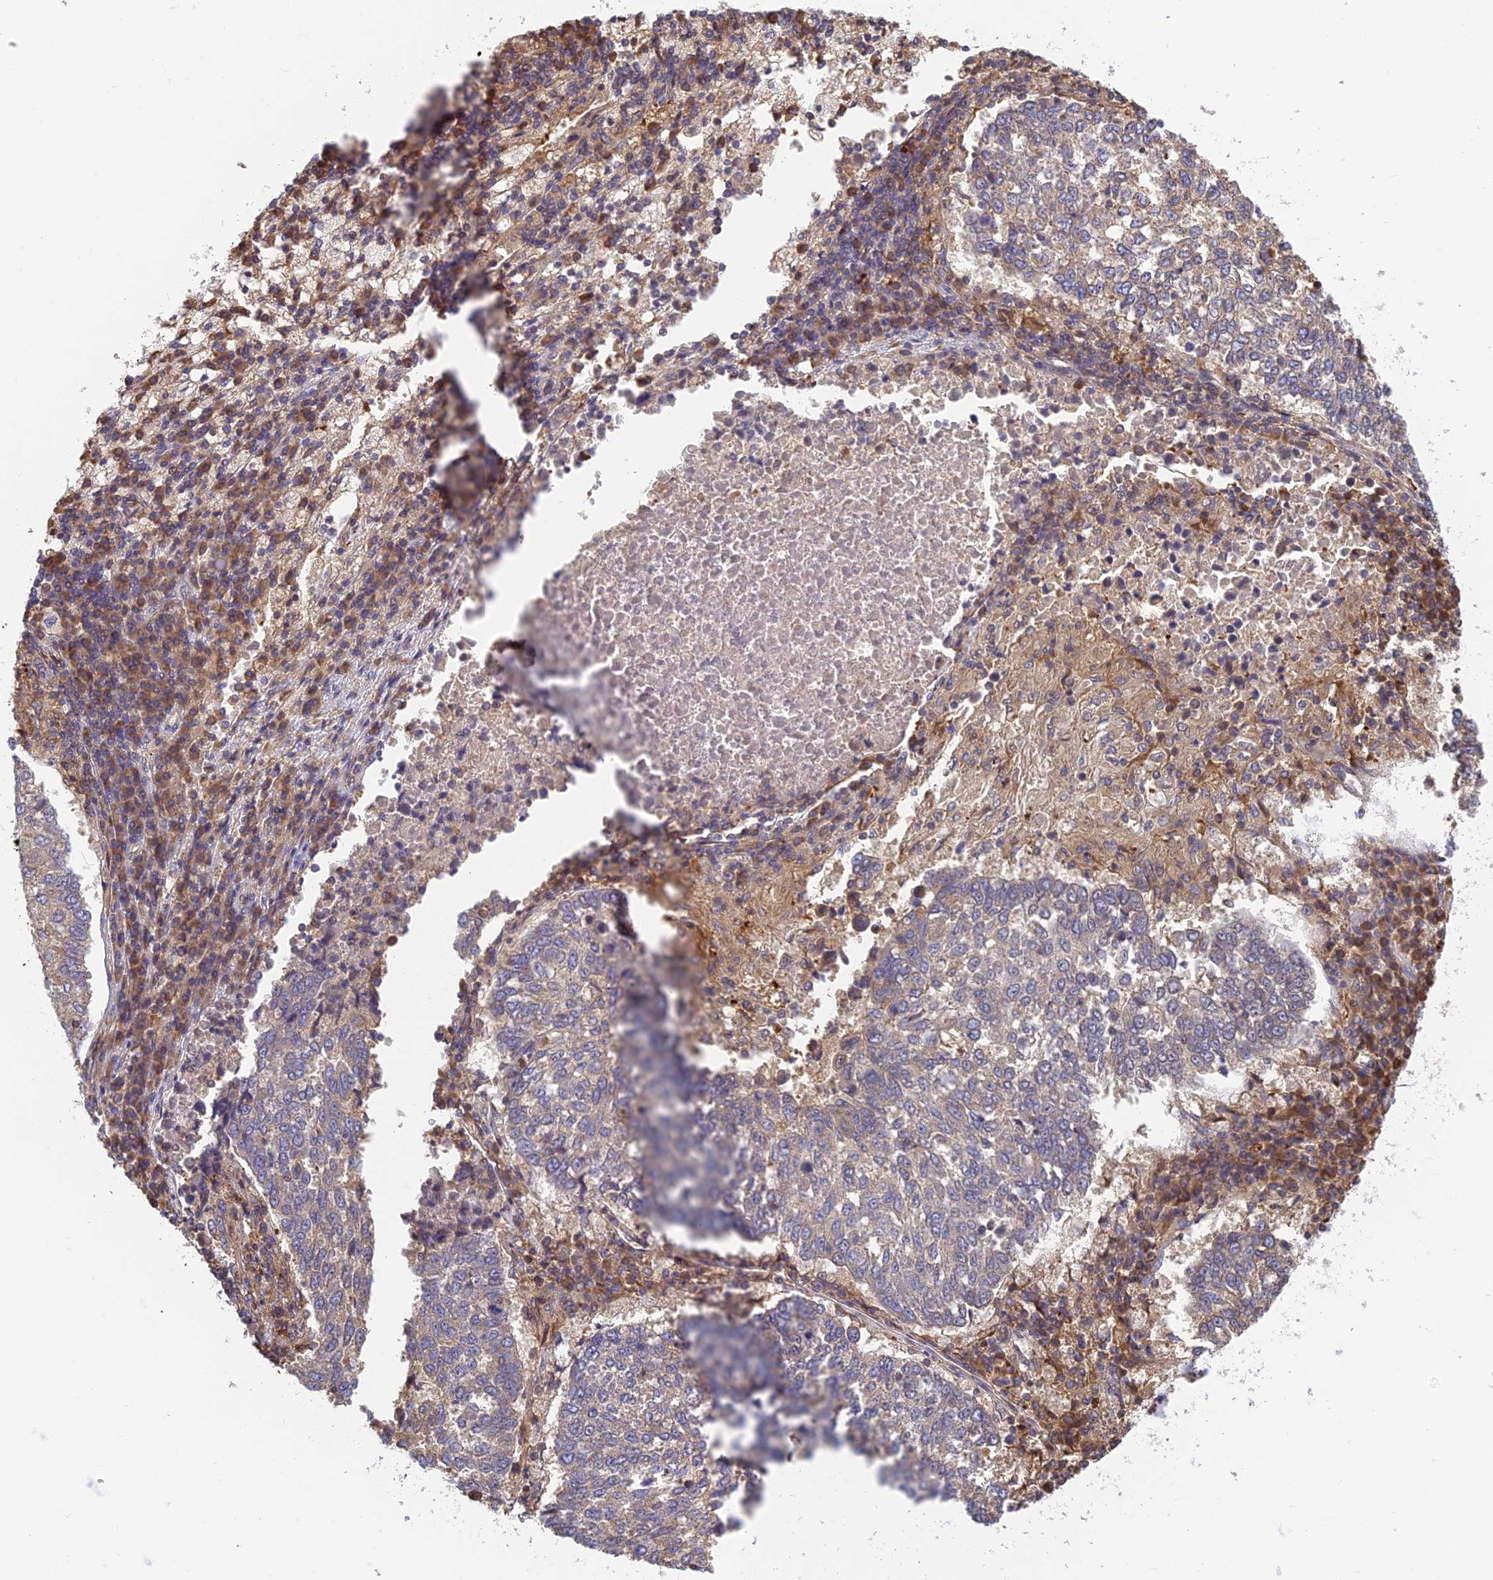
{"staining": {"intensity": "weak", "quantity": "25%-75%", "location": "cytoplasmic/membranous"}, "tissue": "lung cancer", "cell_type": "Tumor cells", "image_type": "cancer", "snomed": [{"axis": "morphology", "description": "Squamous cell carcinoma, NOS"}, {"axis": "topography", "description": "Lung"}], "caption": "A brown stain highlights weak cytoplasmic/membranous expression of a protein in human squamous cell carcinoma (lung) tumor cells.", "gene": "IPO5", "patient": {"sex": "male", "age": 73}}